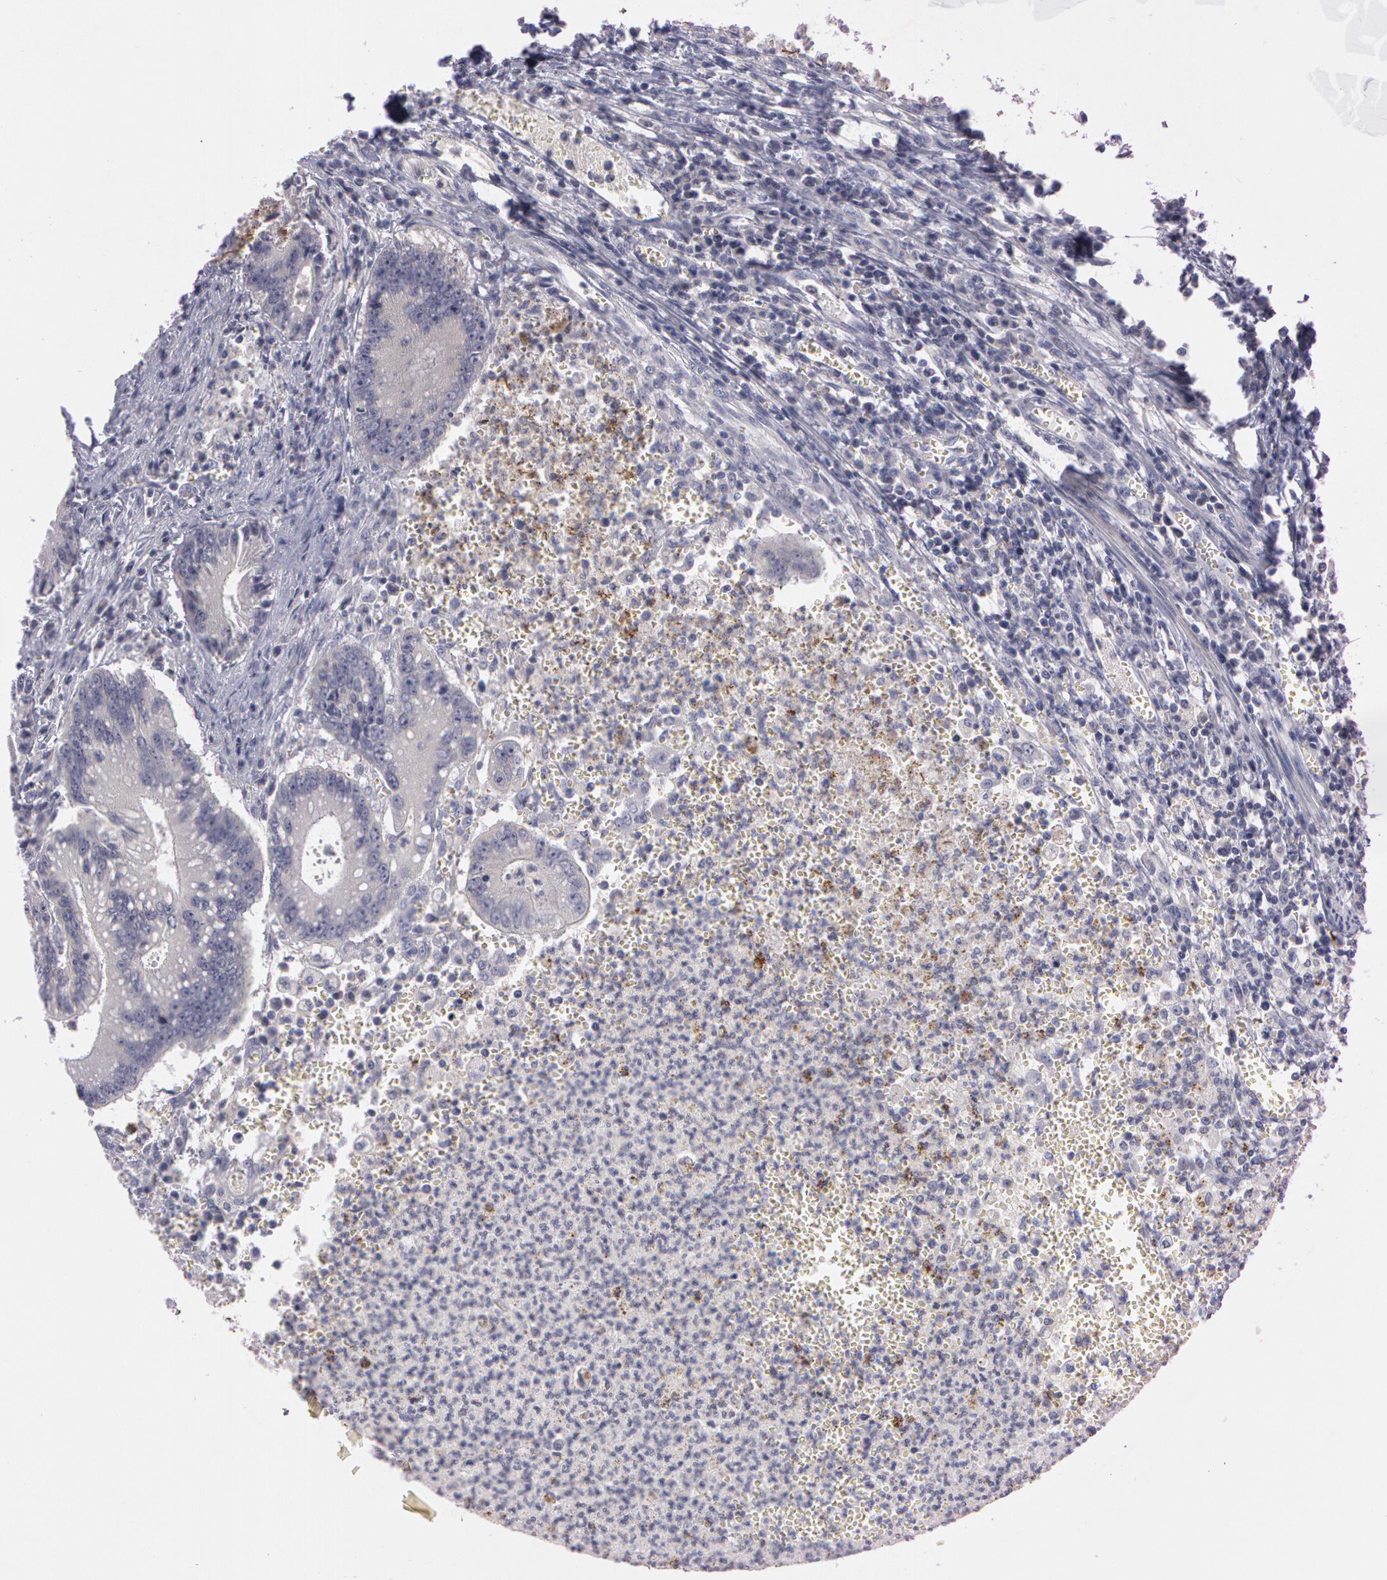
{"staining": {"intensity": "weak", "quantity": "25%-75%", "location": "cytoplasmic/membranous"}, "tissue": "colorectal cancer", "cell_type": "Tumor cells", "image_type": "cancer", "snomed": [{"axis": "morphology", "description": "Adenocarcinoma, NOS"}, {"axis": "topography", "description": "Rectum"}], "caption": "Immunohistochemistry (IHC) histopathology image of human colorectal cancer stained for a protein (brown), which exhibits low levels of weak cytoplasmic/membranous staining in approximately 25%-75% of tumor cells.", "gene": "MXRA5", "patient": {"sex": "female", "age": 81}}